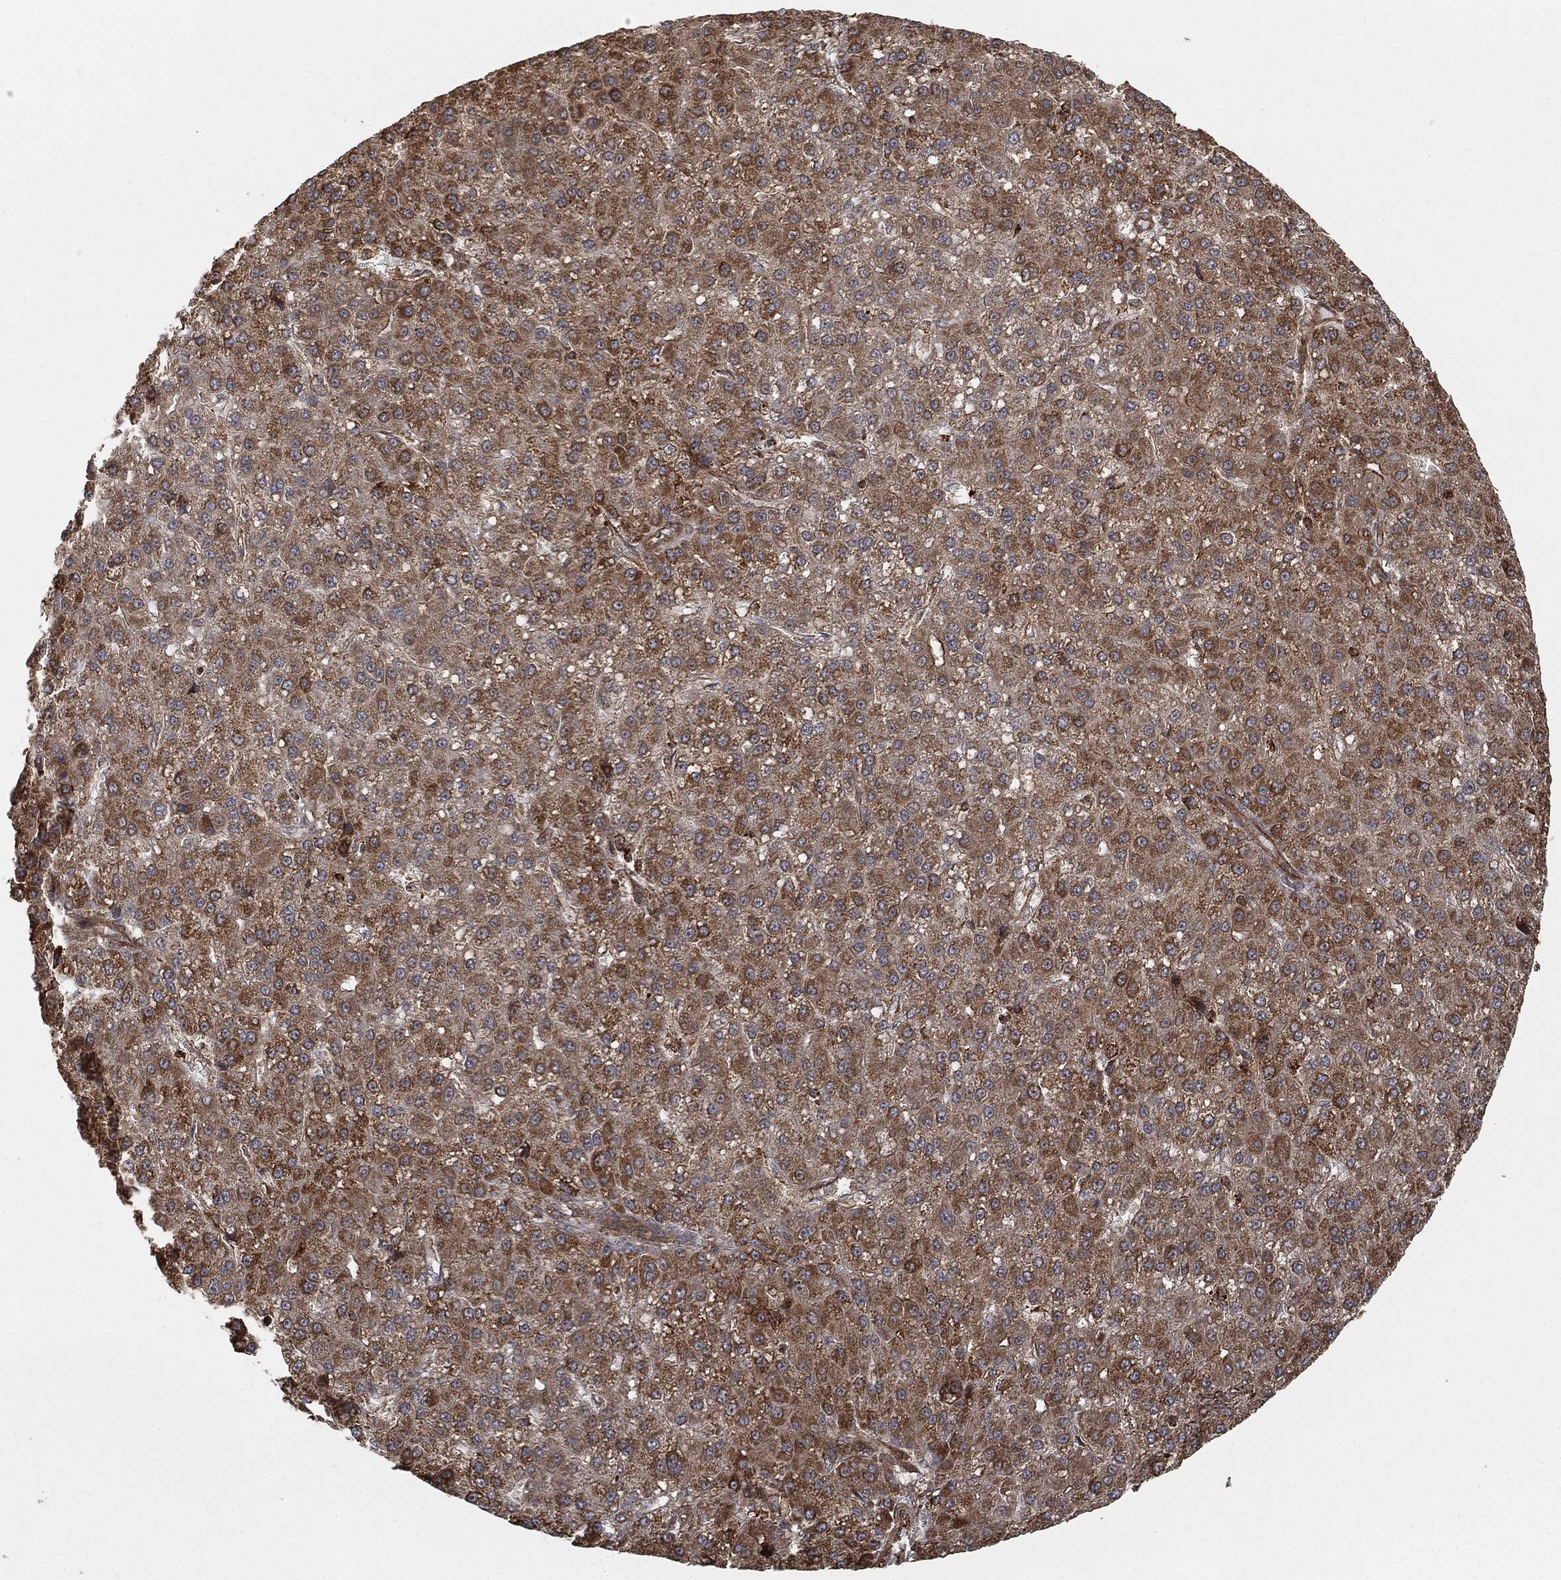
{"staining": {"intensity": "strong", "quantity": "<25%", "location": "cytoplasmic/membranous"}, "tissue": "liver cancer", "cell_type": "Tumor cells", "image_type": "cancer", "snomed": [{"axis": "morphology", "description": "Carcinoma, Hepatocellular, NOS"}, {"axis": "topography", "description": "Liver"}], "caption": "Human hepatocellular carcinoma (liver) stained with a protein marker demonstrates strong staining in tumor cells.", "gene": "TPT1", "patient": {"sex": "male", "age": 67}}